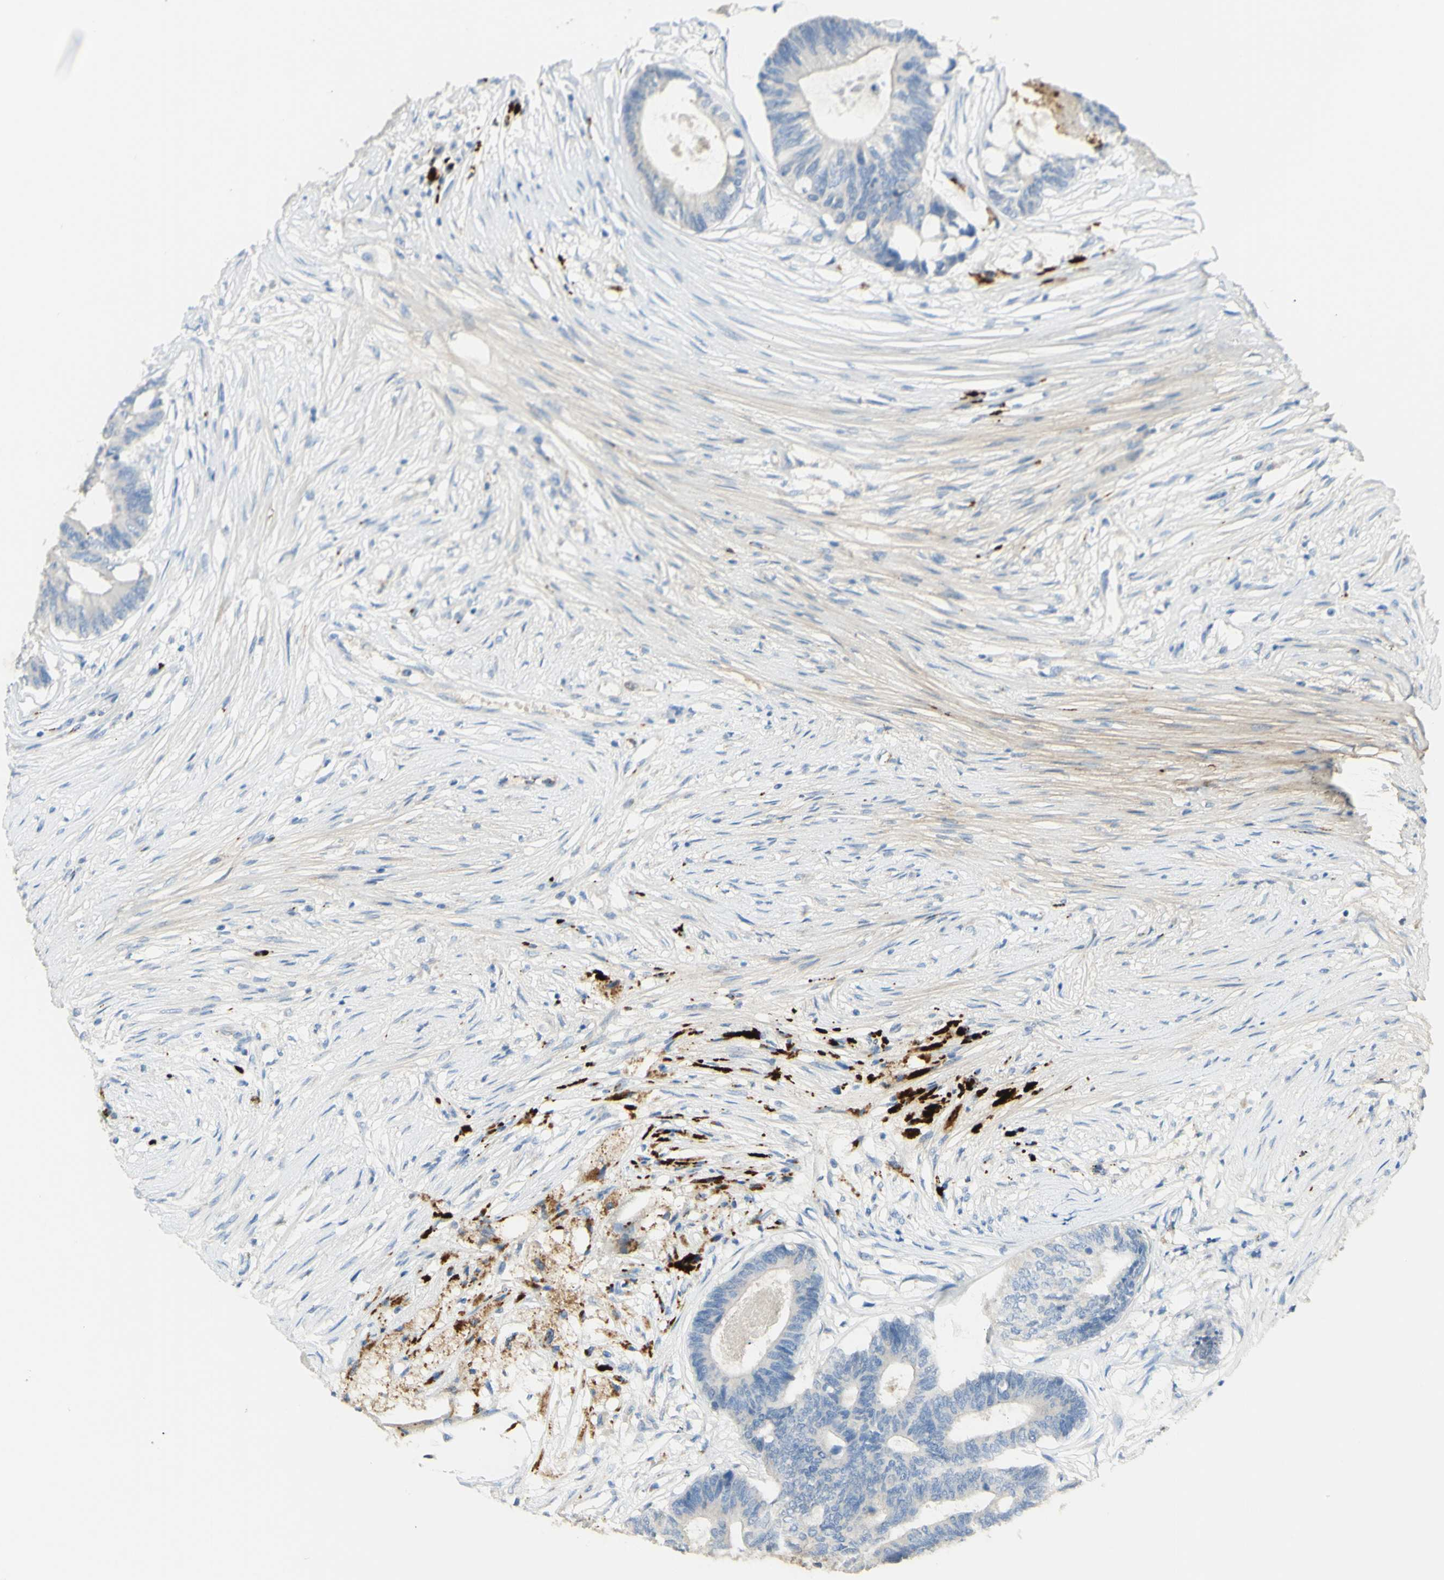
{"staining": {"intensity": "negative", "quantity": "none", "location": "none"}, "tissue": "colorectal cancer", "cell_type": "Tumor cells", "image_type": "cancer", "snomed": [{"axis": "morphology", "description": "Adenocarcinoma, NOS"}, {"axis": "topography", "description": "Rectum"}], "caption": "Immunohistochemical staining of human colorectal adenocarcinoma demonstrates no significant staining in tumor cells.", "gene": "GAN", "patient": {"sex": "male", "age": 63}}